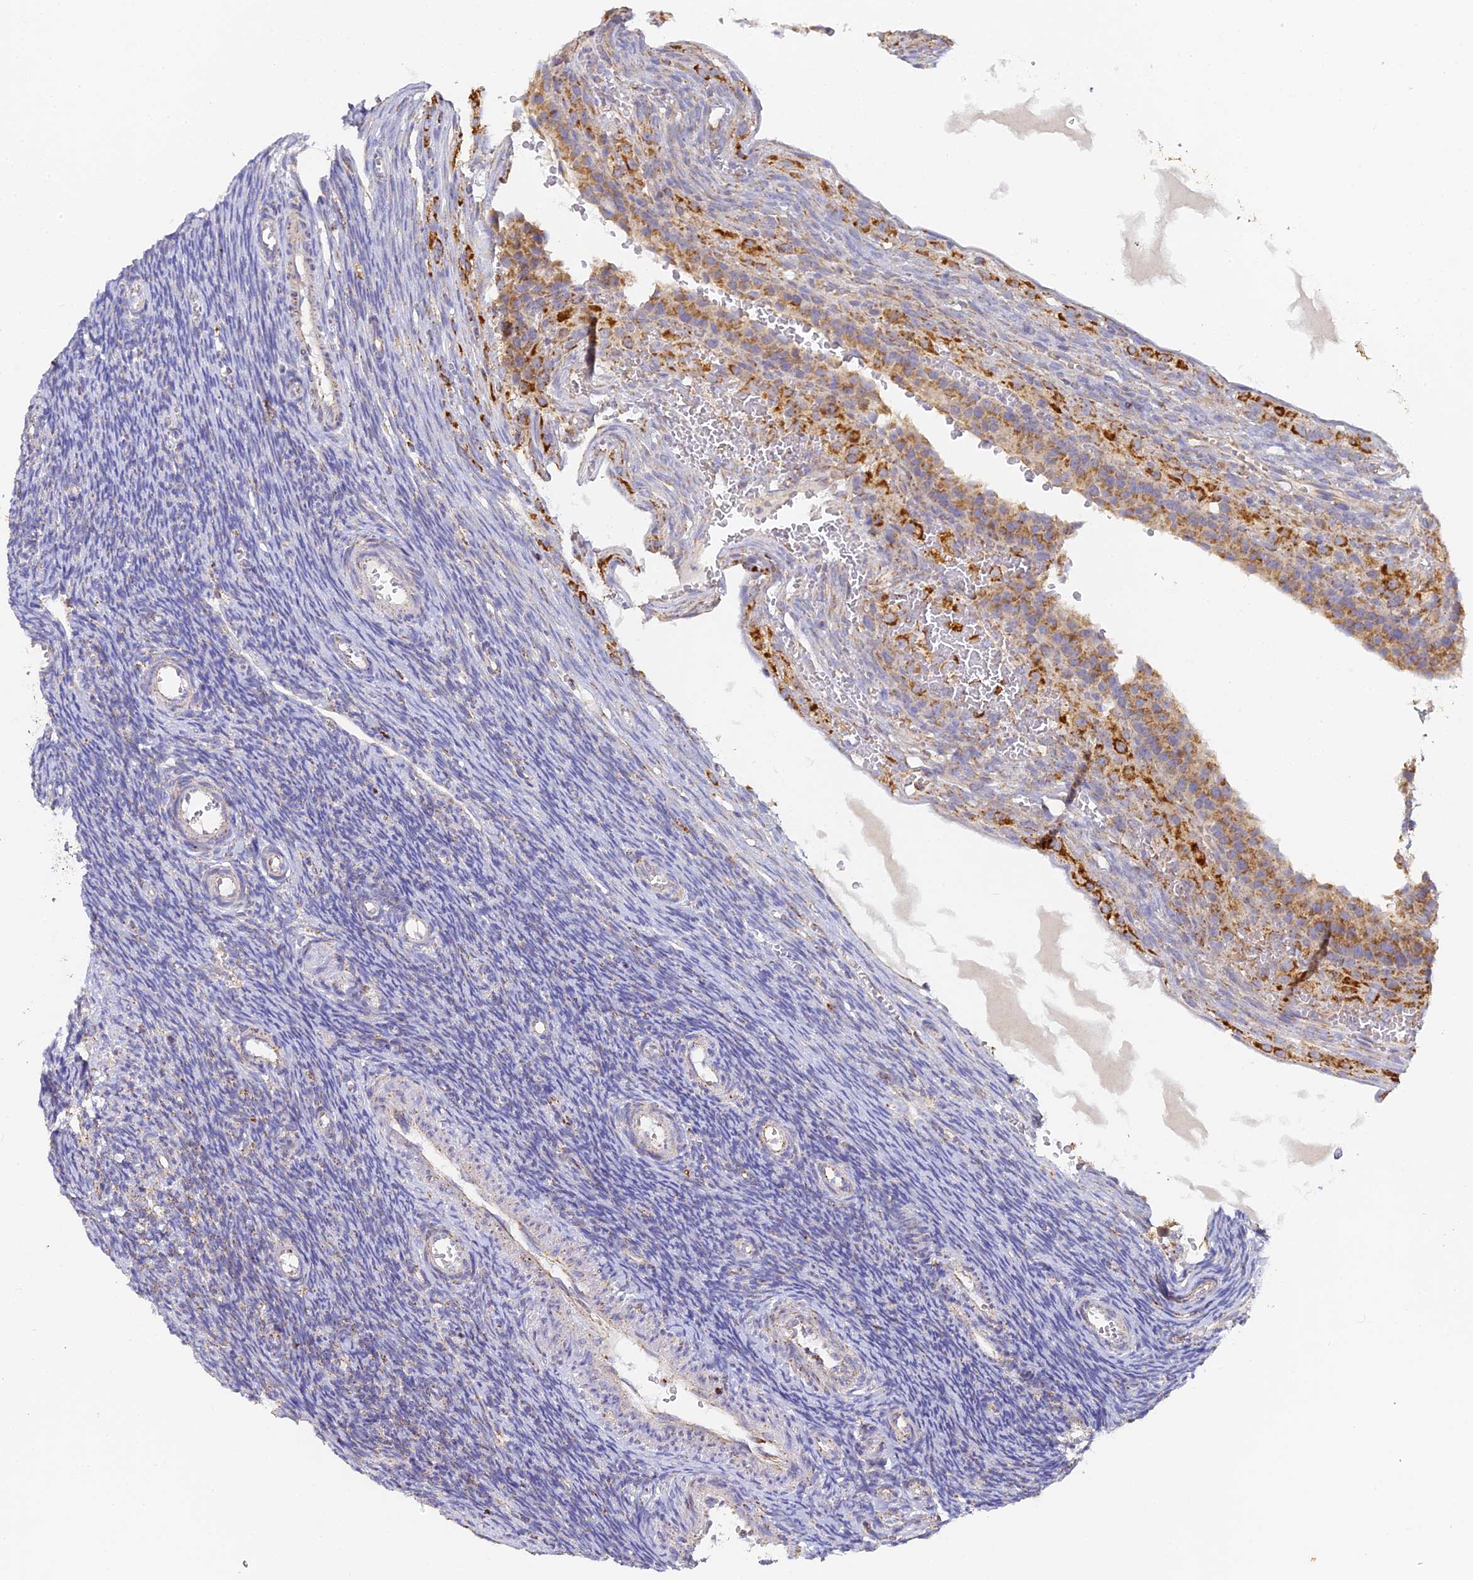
{"staining": {"intensity": "negative", "quantity": "none", "location": "none"}, "tissue": "ovary", "cell_type": "Ovarian stroma cells", "image_type": "normal", "snomed": [{"axis": "morphology", "description": "Normal tissue, NOS"}, {"axis": "topography", "description": "Ovary"}], "caption": "This micrograph is of unremarkable ovary stained with immunohistochemistry to label a protein in brown with the nuclei are counter-stained blue. There is no expression in ovarian stroma cells.", "gene": "DONSON", "patient": {"sex": "female", "age": 39}}